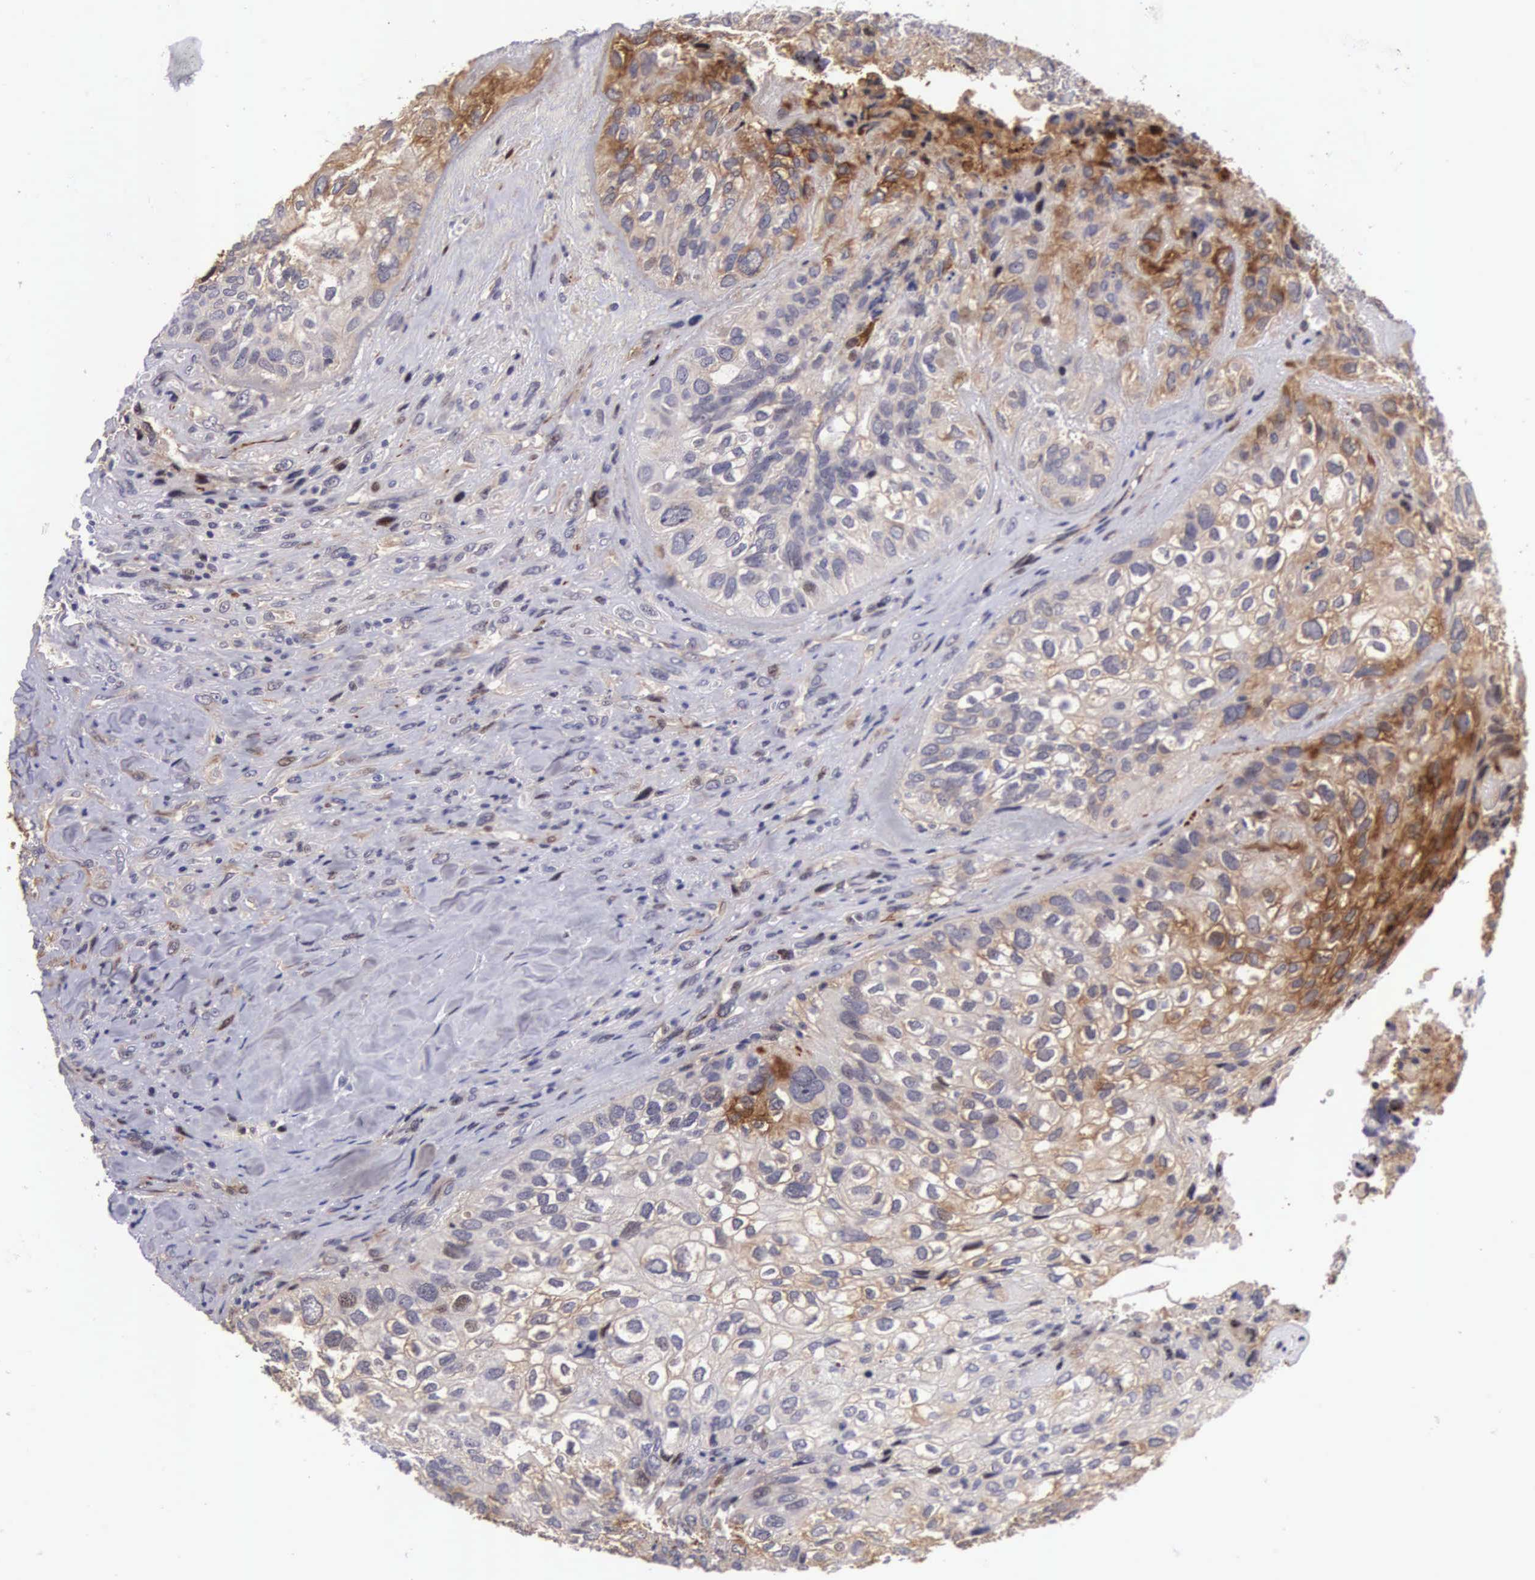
{"staining": {"intensity": "moderate", "quantity": "25%-75%", "location": "cytoplasmic/membranous"}, "tissue": "breast cancer", "cell_type": "Tumor cells", "image_type": "cancer", "snomed": [{"axis": "morphology", "description": "Neoplasm, malignant, NOS"}, {"axis": "topography", "description": "Breast"}], "caption": "Protein analysis of malignant neoplasm (breast) tissue shows moderate cytoplasmic/membranous staining in about 25%-75% of tumor cells. The staining was performed using DAB (3,3'-diaminobenzidine) to visualize the protein expression in brown, while the nuclei were stained in blue with hematoxylin (Magnification: 20x).", "gene": "EMID1", "patient": {"sex": "female", "age": 50}}